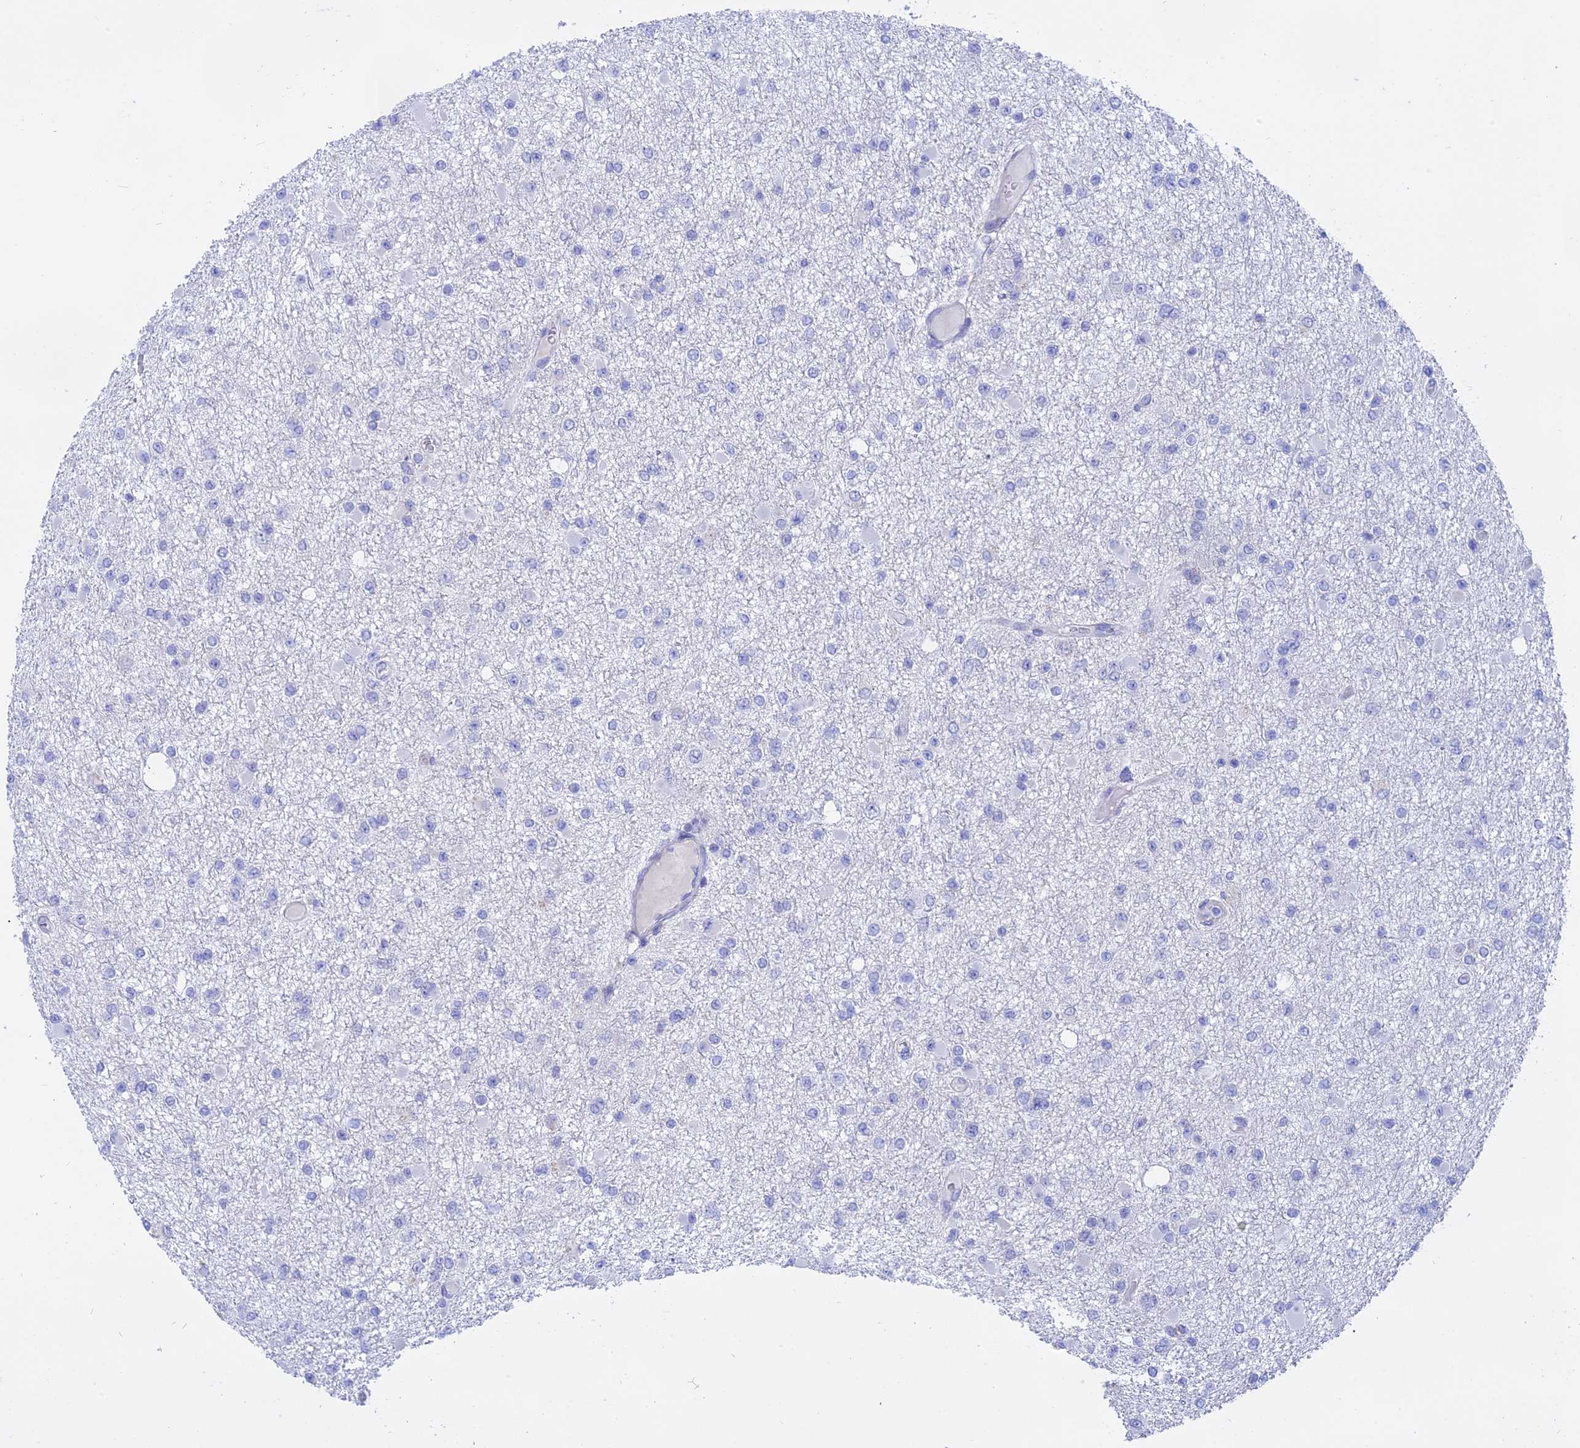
{"staining": {"intensity": "negative", "quantity": "none", "location": "none"}, "tissue": "glioma", "cell_type": "Tumor cells", "image_type": "cancer", "snomed": [{"axis": "morphology", "description": "Glioma, malignant, Low grade"}, {"axis": "topography", "description": "Brain"}], "caption": "The image reveals no significant positivity in tumor cells of malignant low-grade glioma. (DAB (3,3'-diaminobenzidine) immunohistochemistry (IHC) visualized using brightfield microscopy, high magnification).", "gene": "GLB1L", "patient": {"sex": "female", "age": 22}}